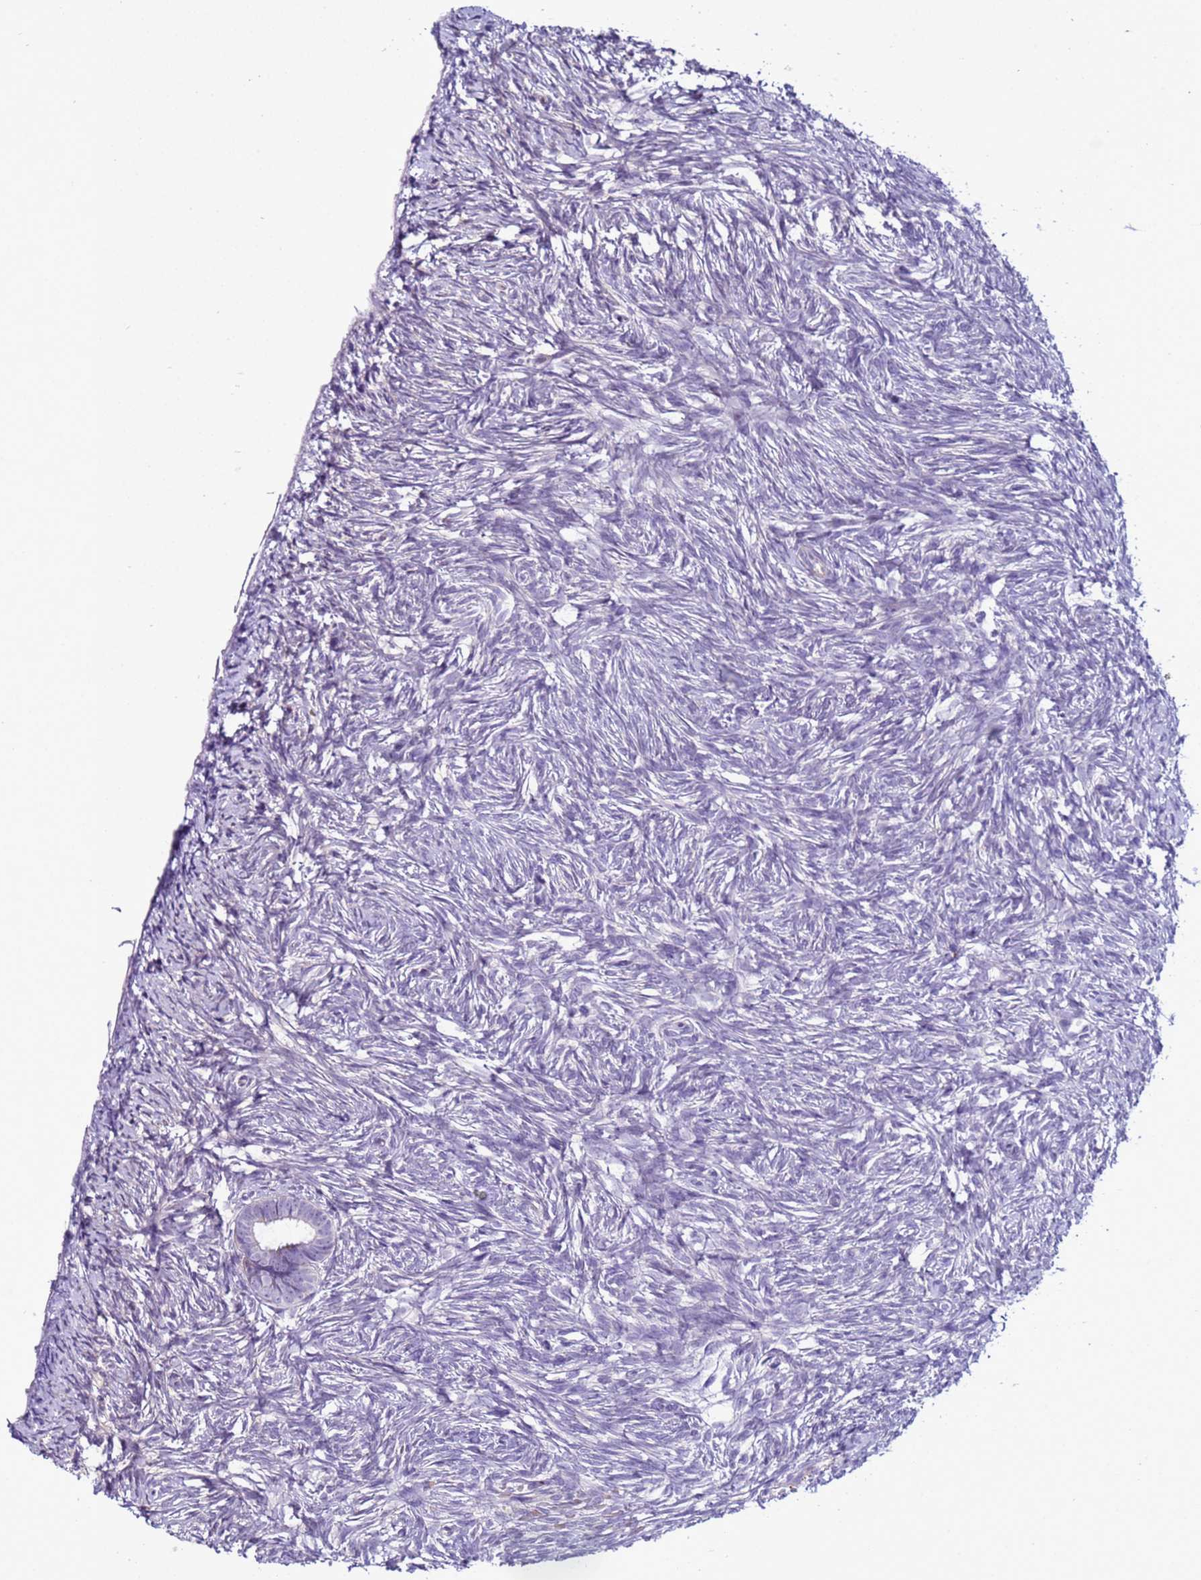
{"staining": {"intensity": "negative", "quantity": "none", "location": "none"}, "tissue": "ovary", "cell_type": "Follicle cells", "image_type": "normal", "snomed": [{"axis": "morphology", "description": "Normal tissue, NOS"}, {"axis": "topography", "description": "Ovary"}], "caption": "The micrograph demonstrates no significant staining in follicle cells of ovary.", "gene": "ABHD17B", "patient": {"sex": "female", "age": 51}}